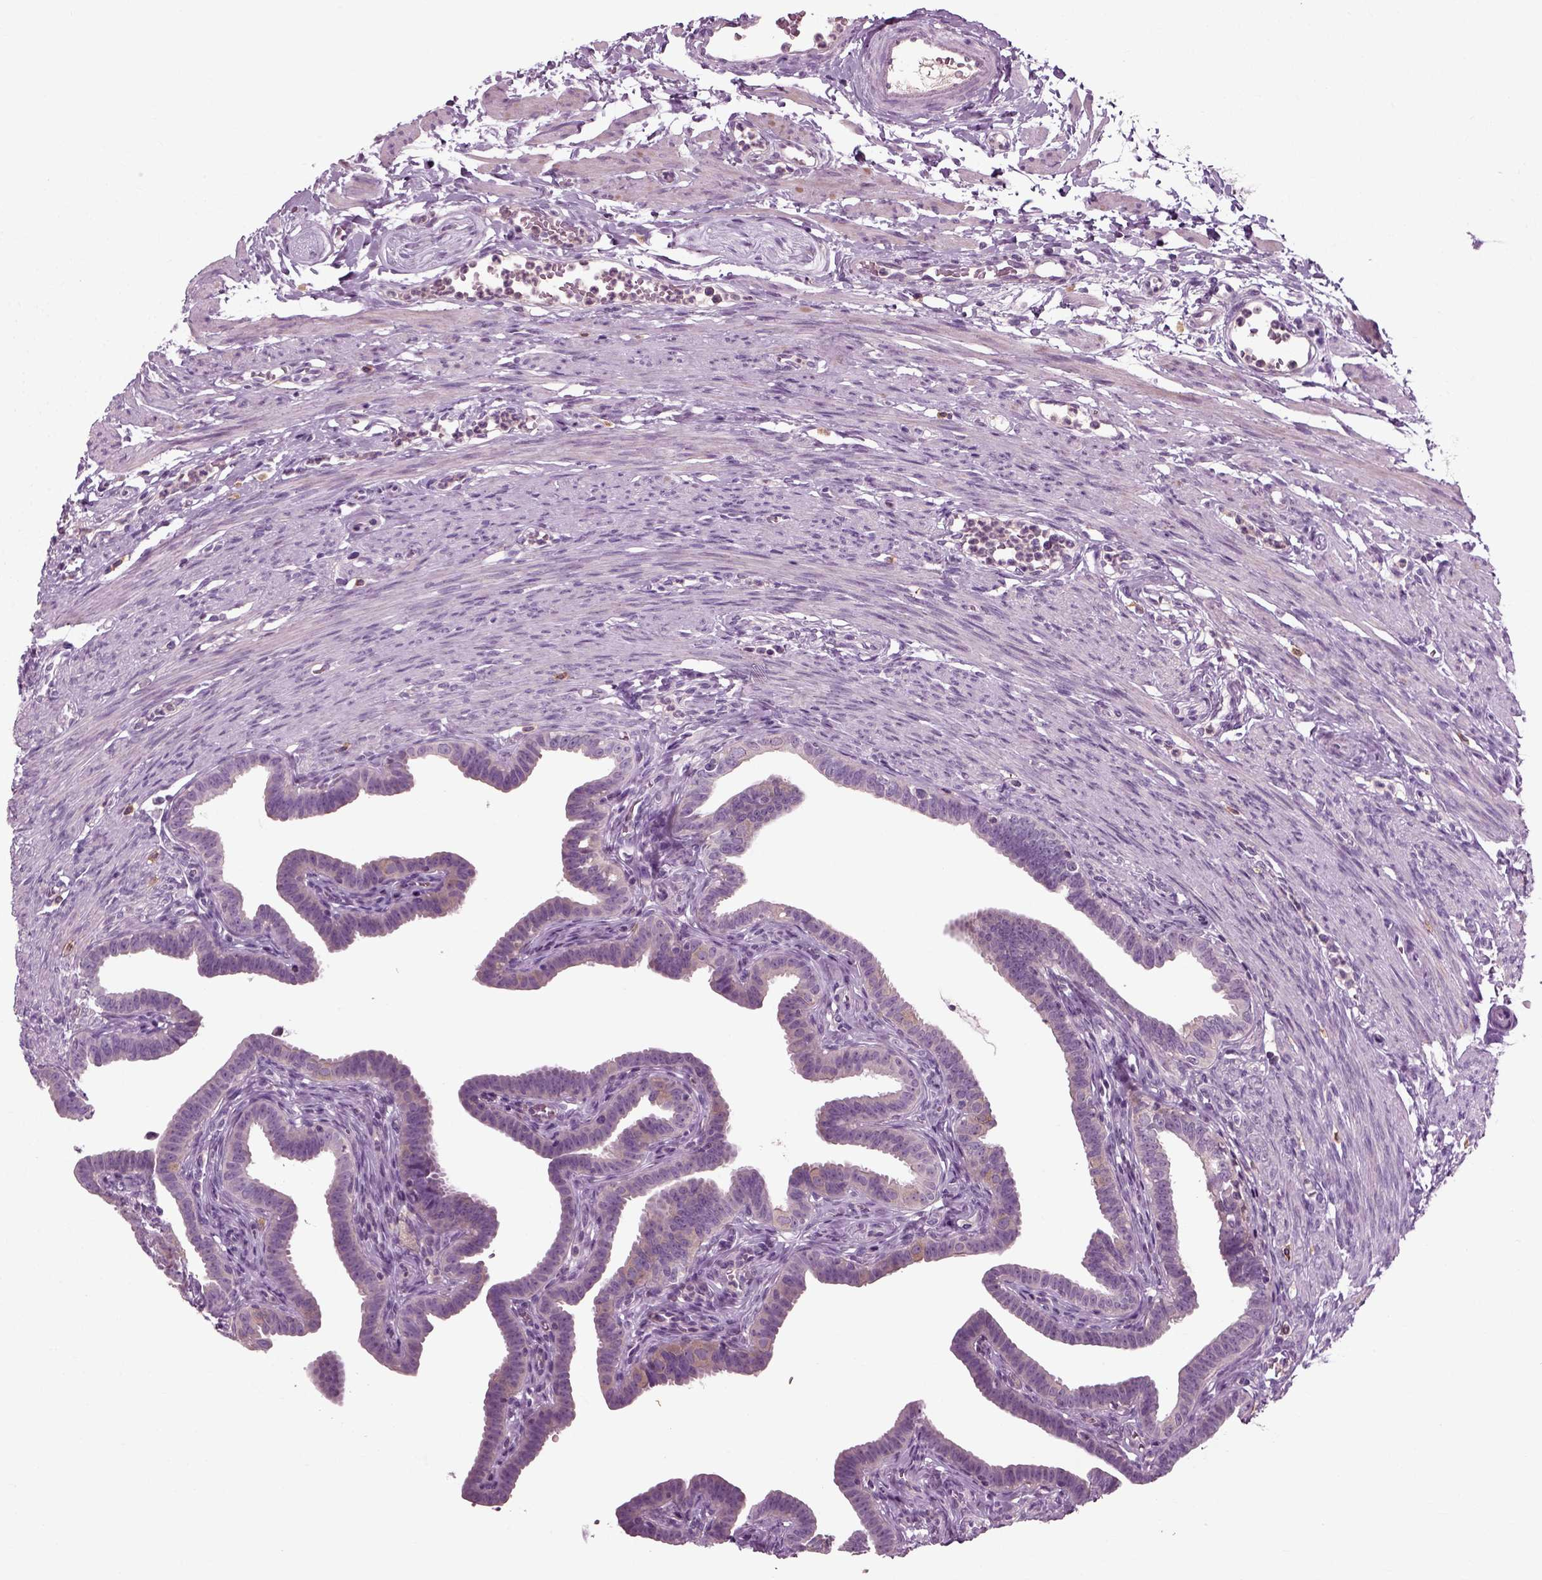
{"staining": {"intensity": "weak", "quantity": "<25%", "location": "cytoplasmic/membranous"}, "tissue": "fallopian tube", "cell_type": "Glandular cells", "image_type": "normal", "snomed": [{"axis": "morphology", "description": "Normal tissue, NOS"}, {"axis": "topography", "description": "Fallopian tube"}, {"axis": "topography", "description": "Ovary"}], "caption": "This micrograph is of unremarkable fallopian tube stained with immunohistochemistry (IHC) to label a protein in brown with the nuclei are counter-stained blue. There is no positivity in glandular cells. (DAB IHC visualized using brightfield microscopy, high magnification).", "gene": "RND2", "patient": {"sex": "female", "age": 33}}